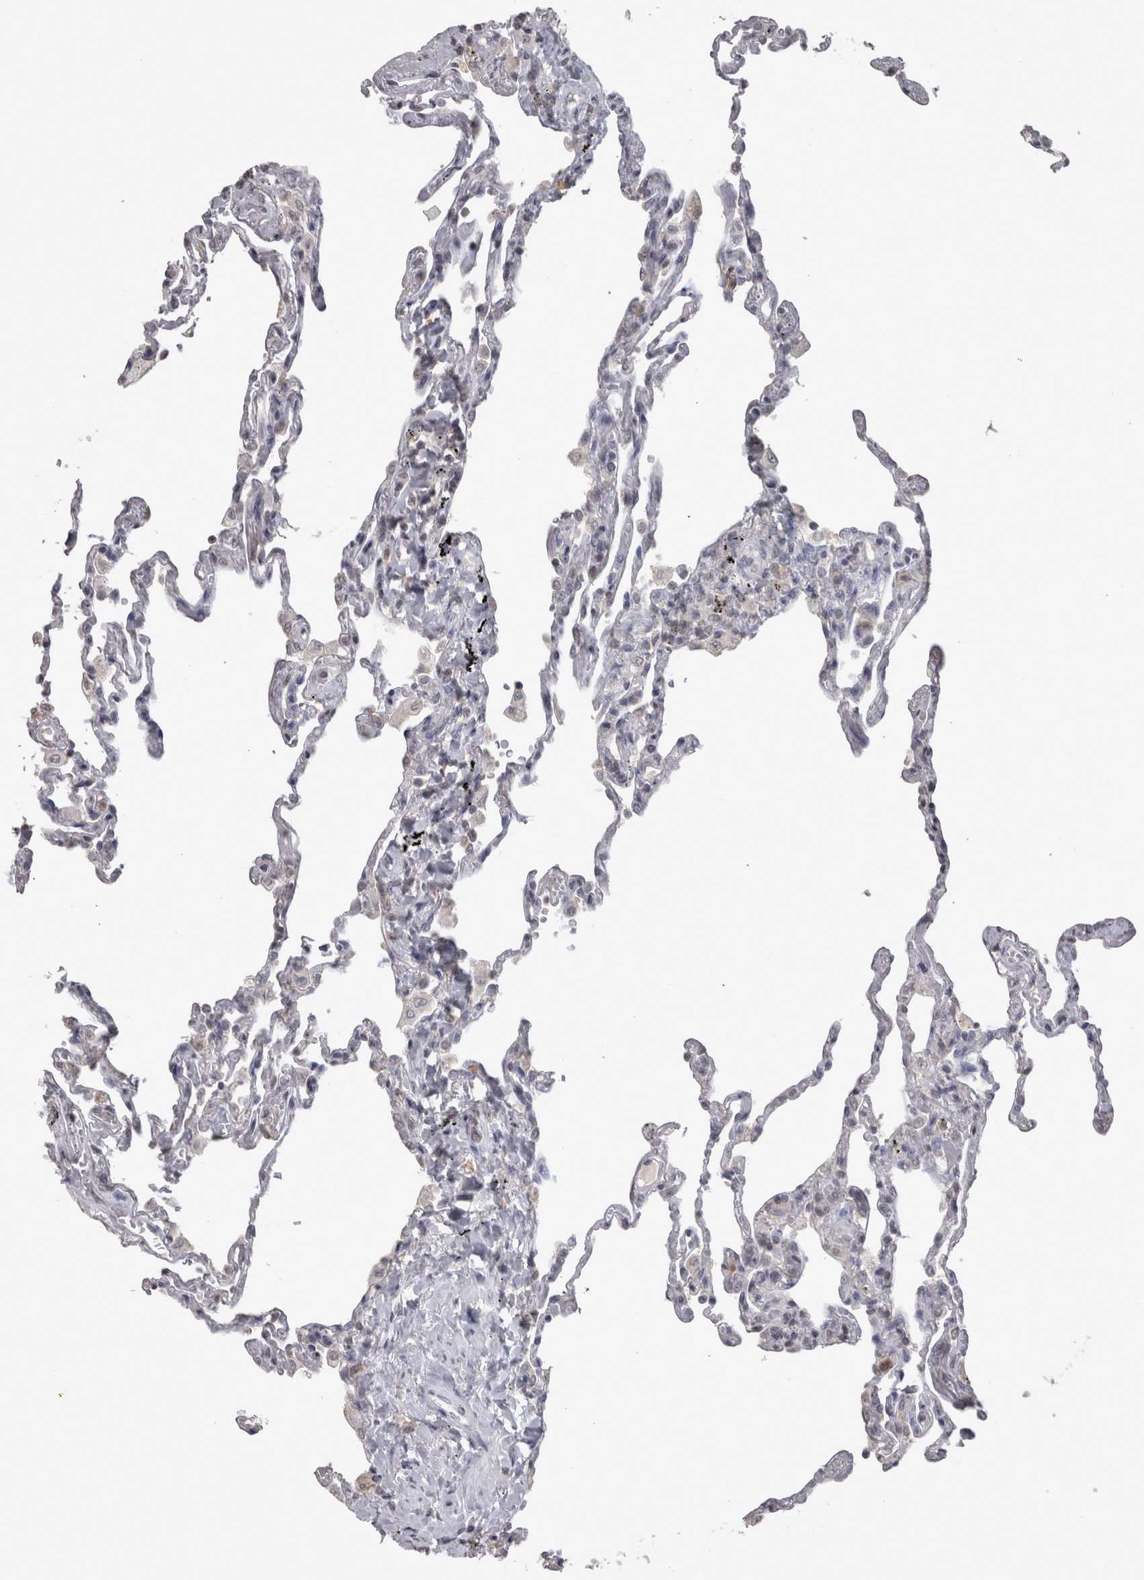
{"staining": {"intensity": "negative", "quantity": "none", "location": "none"}, "tissue": "lung", "cell_type": "Alveolar cells", "image_type": "normal", "snomed": [{"axis": "morphology", "description": "Normal tissue, NOS"}, {"axis": "topography", "description": "Lung"}], "caption": "There is no significant expression in alveolar cells of lung. The staining is performed using DAB brown chromogen with nuclei counter-stained in using hematoxylin.", "gene": "LAX1", "patient": {"sex": "male", "age": 59}}